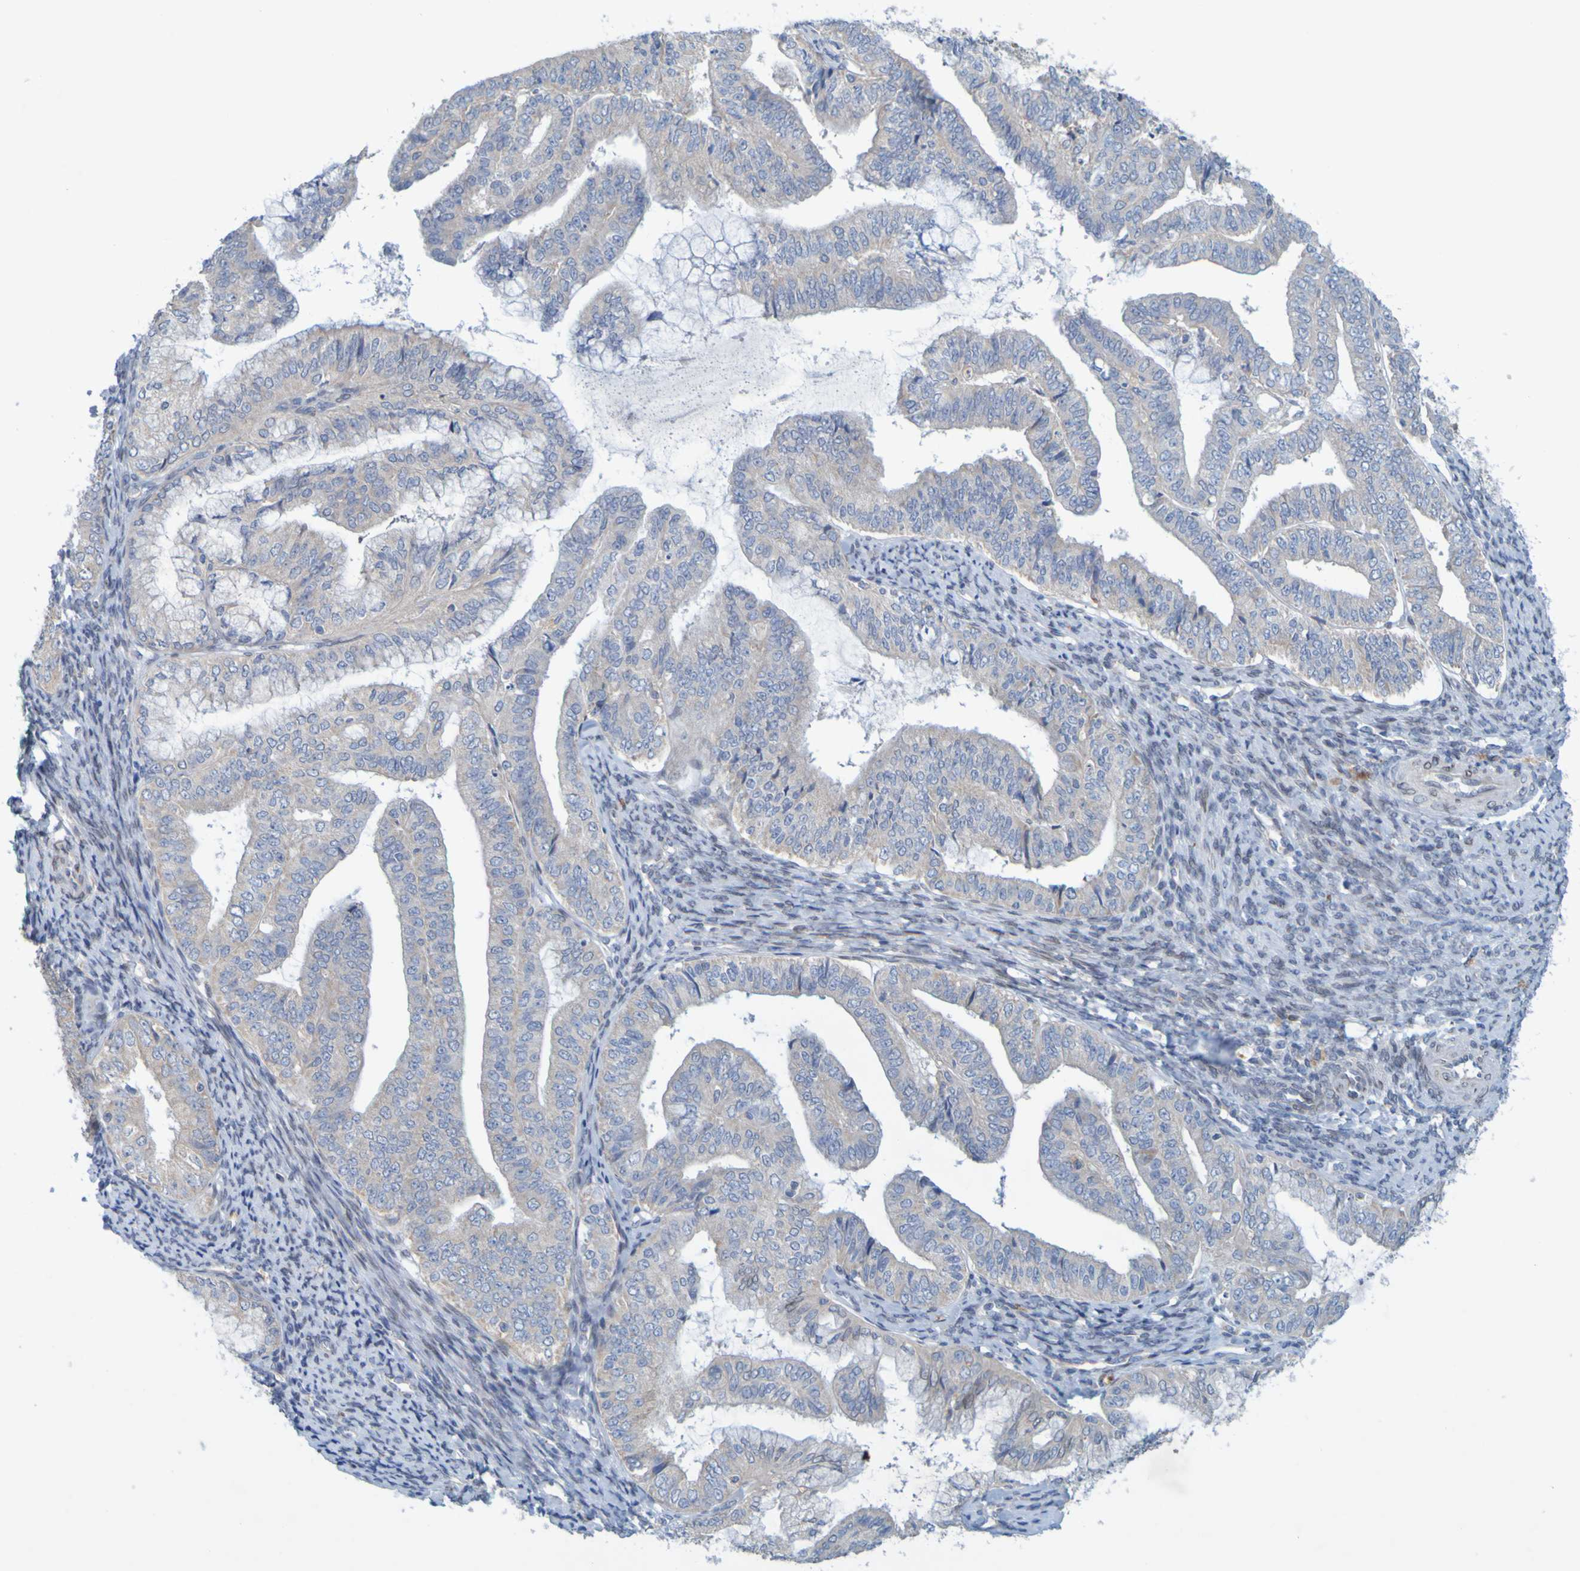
{"staining": {"intensity": "weak", "quantity": "<25%", "location": "cytoplasmic/membranous"}, "tissue": "endometrial cancer", "cell_type": "Tumor cells", "image_type": "cancer", "snomed": [{"axis": "morphology", "description": "Adenocarcinoma, NOS"}, {"axis": "topography", "description": "Endometrium"}], "caption": "Human endometrial cancer stained for a protein using IHC demonstrates no positivity in tumor cells.", "gene": "MAG", "patient": {"sex": "female", "age": 63}}